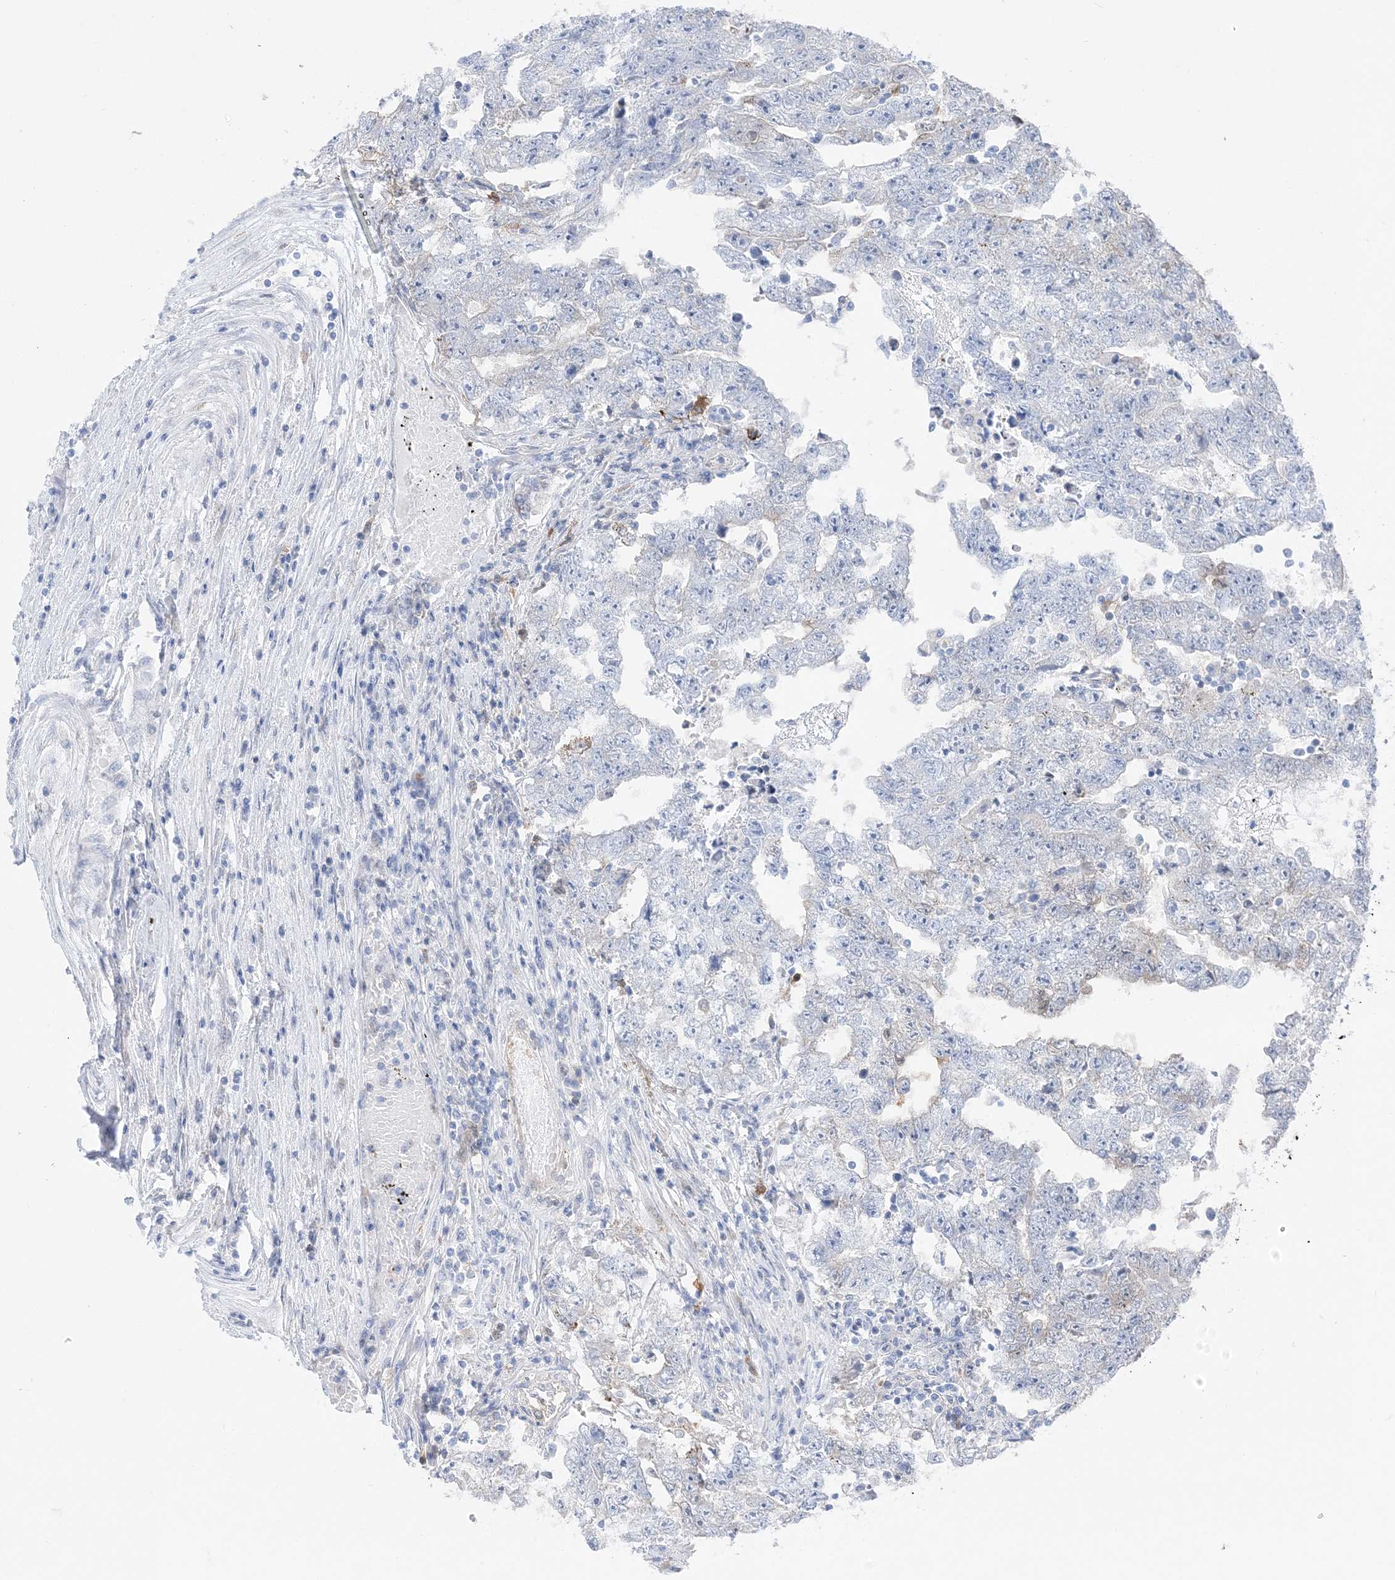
{"staining": {"intensity": "negative", "quantity": "none", "location": "none"}, "tissue": "testis cancer", "cell_type": "Tumor cells", "image_type": "cancer", "snomed": [{"axis": "morphology", "description": "Carcinoma, Embryonal, NOS"}, {"axis": "topography", "description": "Testis"}], "caption": "Immunohistochemistry (IHC) photomicrograph of human testis cancer (embryonal carcinoma) stained for a protein (brown), which displays no positivity in tumor cells.", "gene": "HMGCS1", "patient": {"sex": "male", "age": 25}}